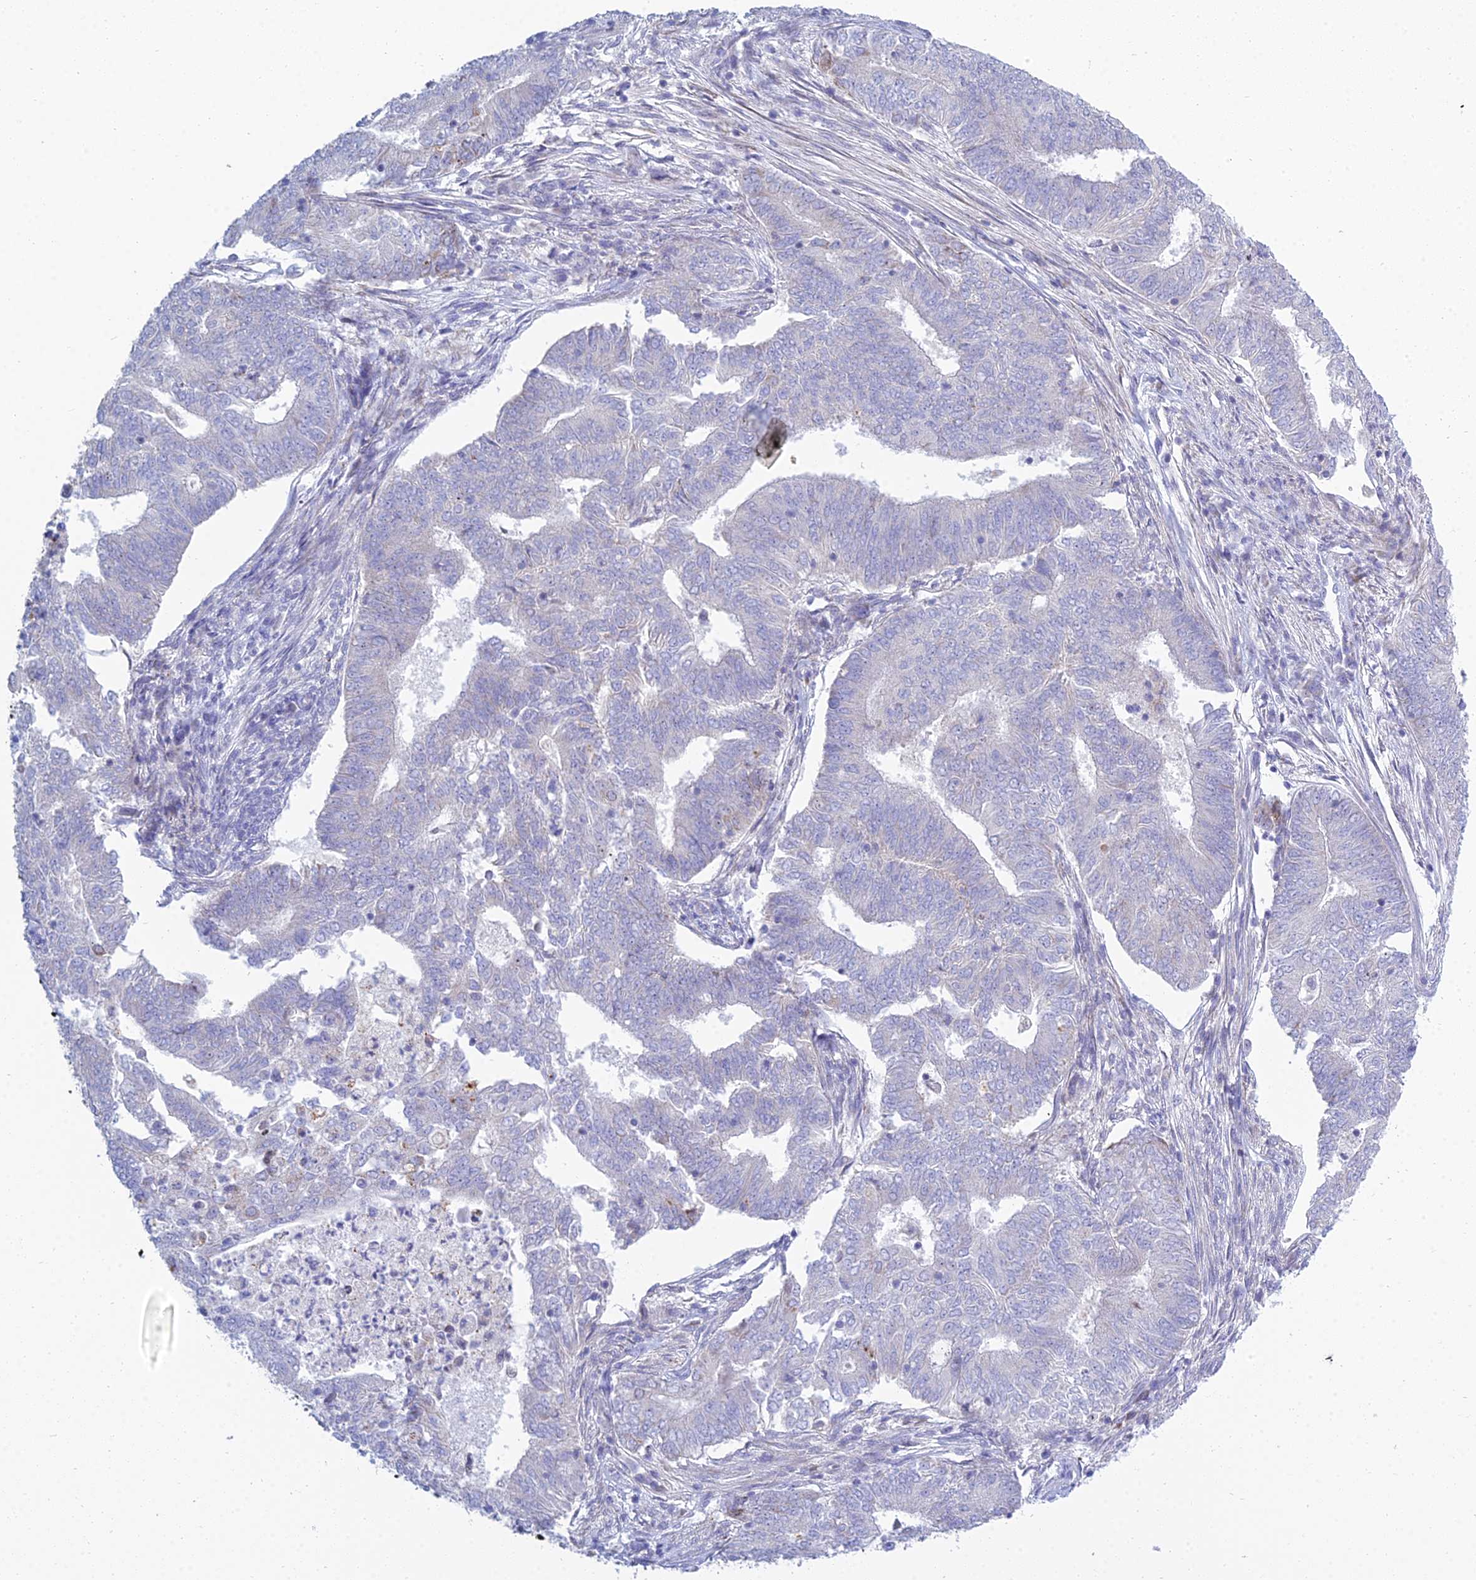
{"staining": {"intensity": "negative", "quantity": "none", "location": "none"}, "tissue": "endometrial cancer", "cell_type": "Tumor cells", "image_type": "cancer", "snomed": [{"axis": "morphology", "description": "Adenocarcinoma, NOS"}, {"axis": "topography", "description": "Endometrium"}], "caption": "Endometrial cancer (adenocarcinoma) was stained to show a protein in brown. There is no significant positivity in tumor cells.", "gene": "PRR13", "patient": {"sex": "female", "age": 62}}